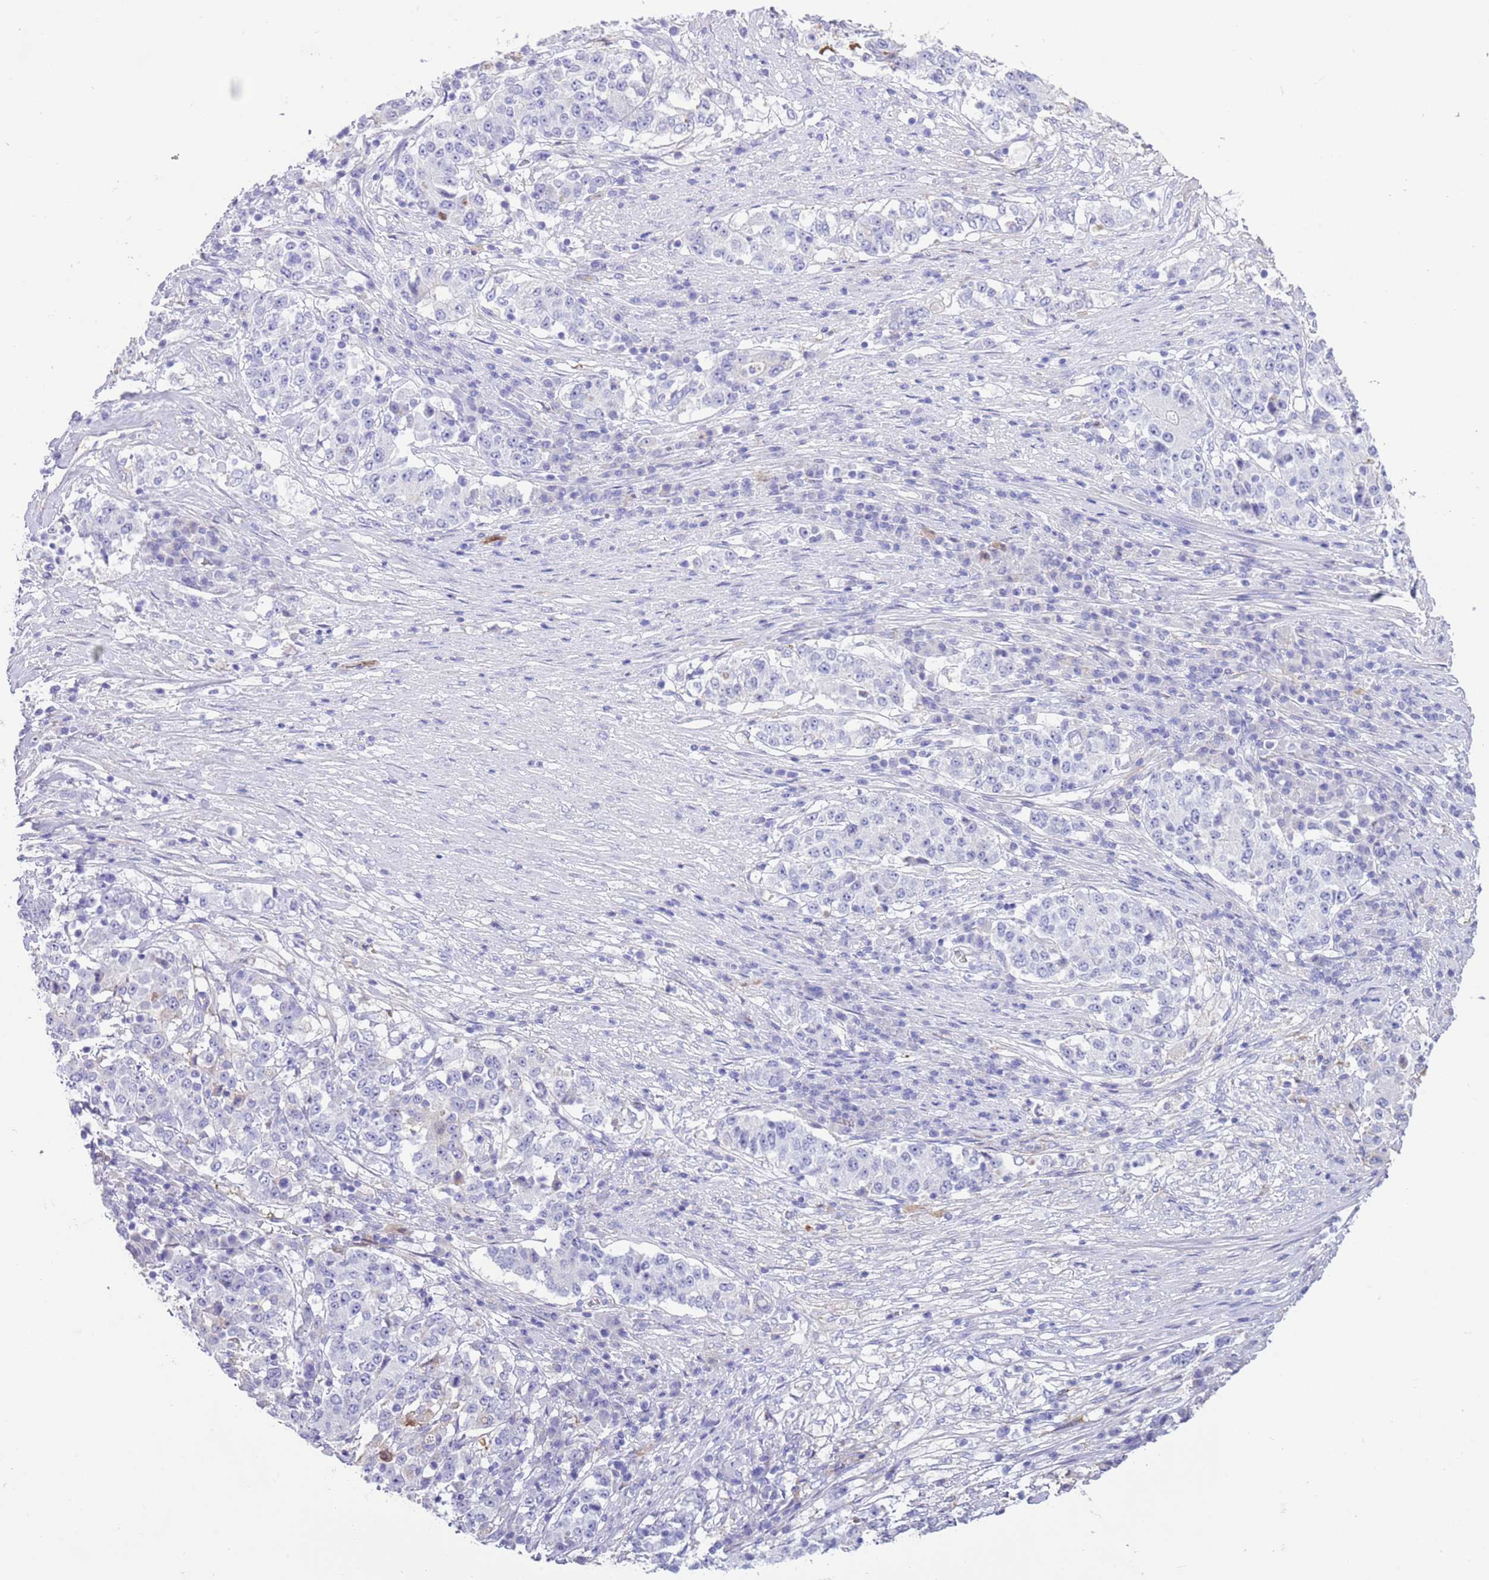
{"staining": {"intensity": "negative", "quantity": "none", "location": "none"}, "tissue": "stomach cancer", "cell_type": "Tumor cells", "image_type": "cancer", "snomed": [{"axis": "morphology", "description": "Adenocarcinoma, NOS"}, {"axis": "topography", "description": "Stomach"}], "caption": "This is a micrograph of immunohistochemistry staining of adenocarcinoma (stomach), which shows no staining in tumor cells. (Stains: DAB (3,3'-diaminobenzidine) IHC with hematoxylin counter stain, Microscopy: brightfield microscopy at high magnification).", "gene": "IGF1", "patient": {"sex": "male", "age": 59}}